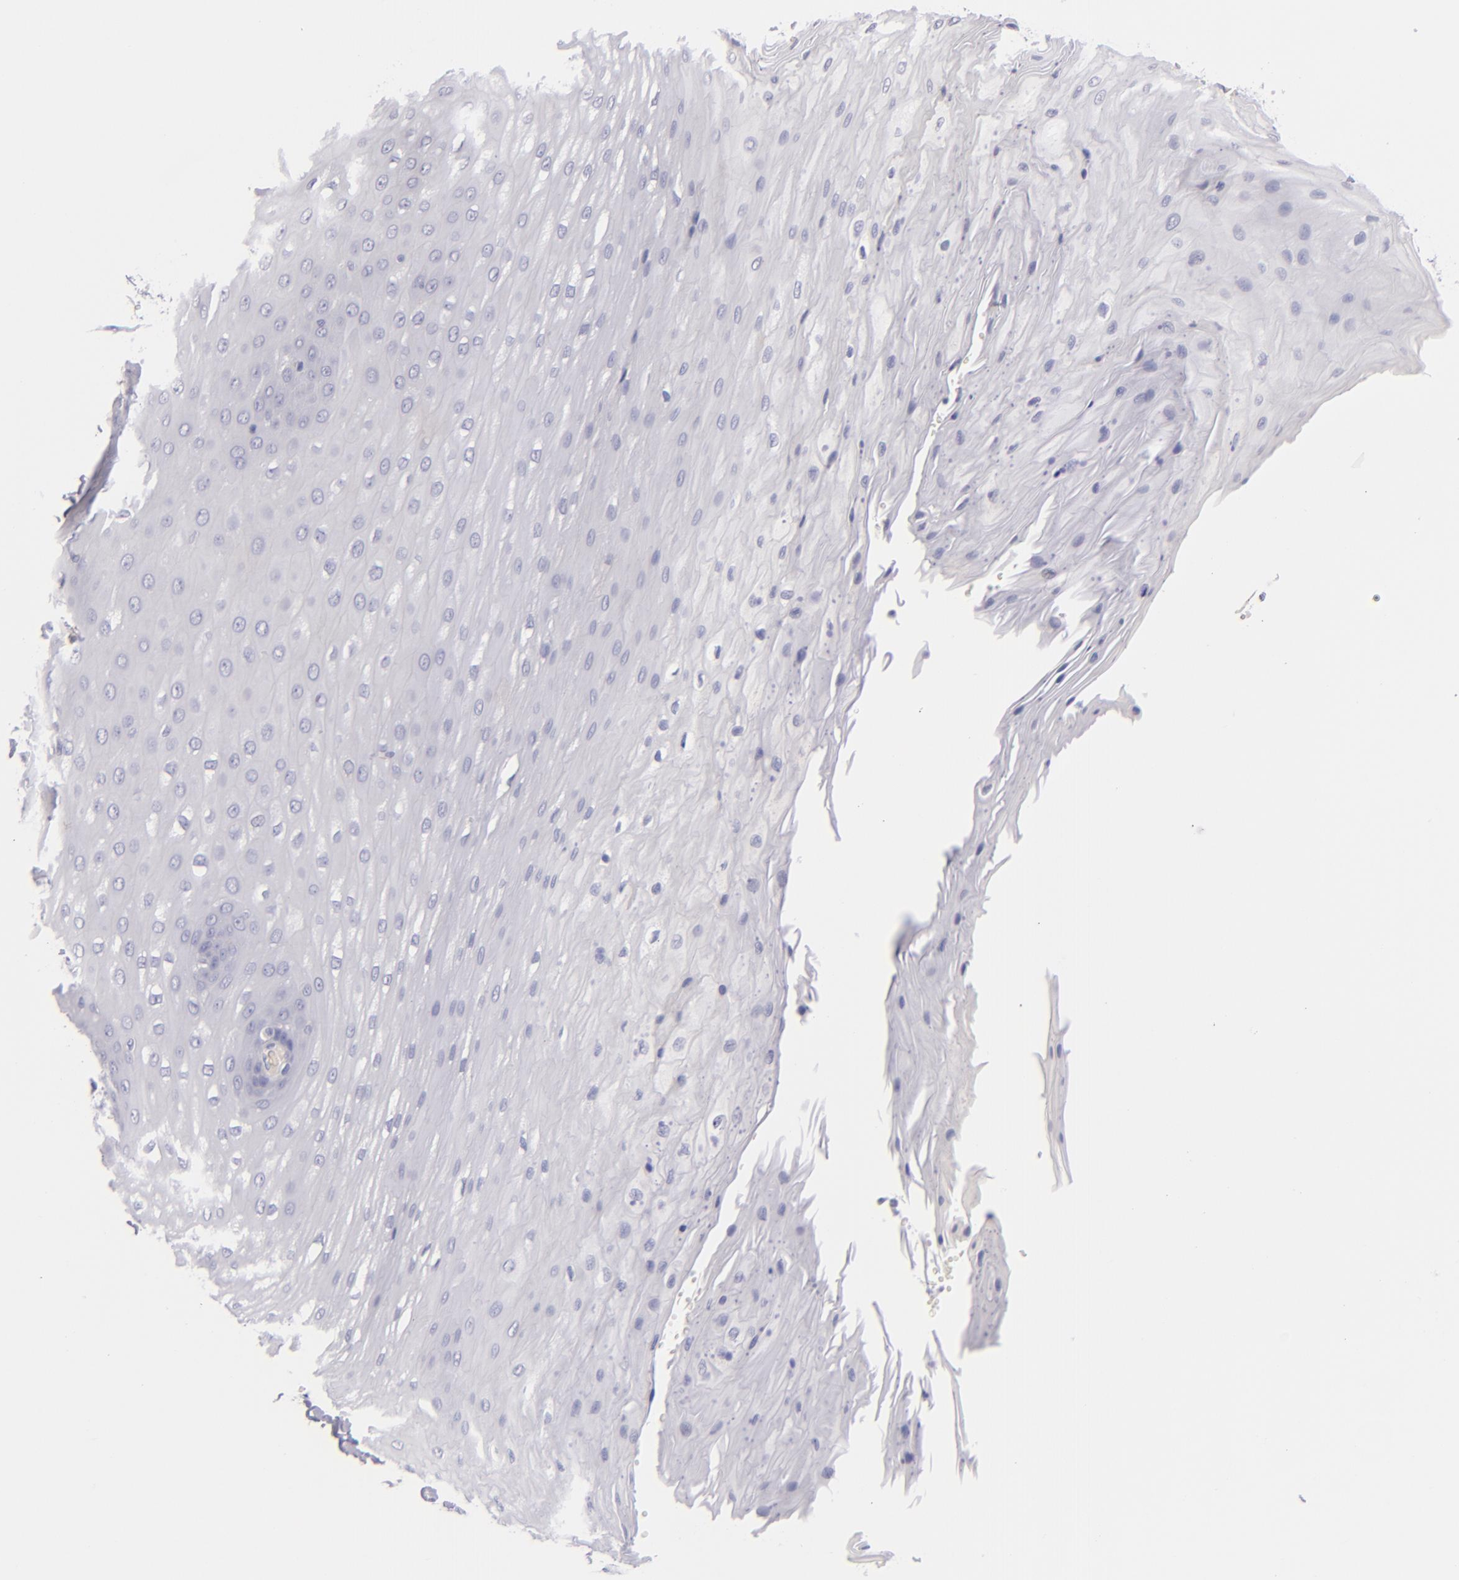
{"staining": {"intensity": "negative", "quantity": "none", "location": "none"}, "tissue": "esophagus", "cell_type": "Squamous epithelial cells", "image_type": "normal", "snomed": [{"axis": "morphology", "description": "Normal tissue, NOS"}, {"axis": "topography", "description": "Esophagus"}], "caption": "The immunohistochemistry (IHC) image has no significant positivity in squamous epithelial cells of esophagus. Nuclei are stained in blue.", "gene": "F13A1", "patient": {"sex": "male", "age": 62}}